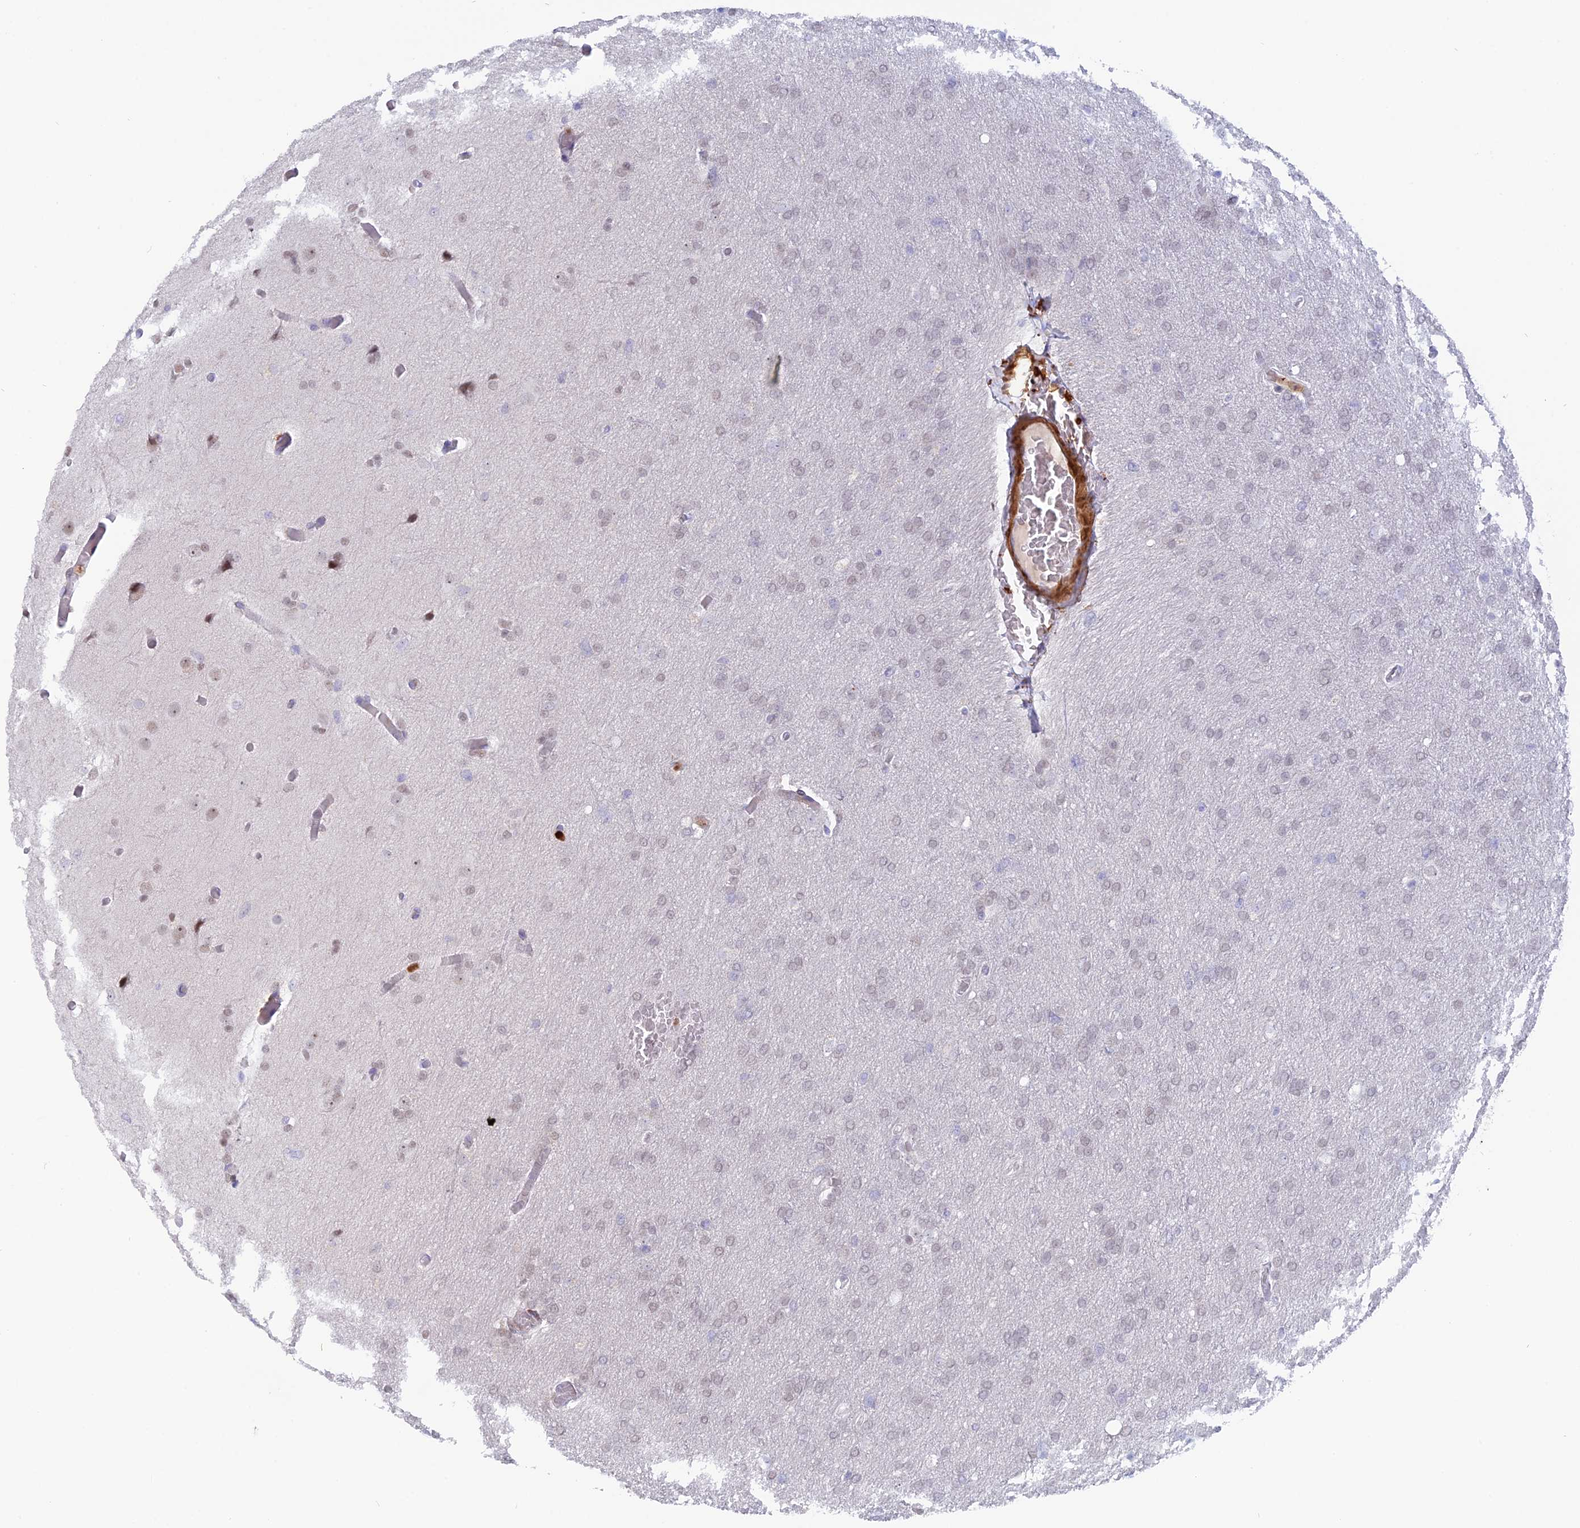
{"staining": {"intensity": "negative", "quantity": "none", "location": "none"}, "tissue": "glioma", "cell_type": "Tumor cells", "image_type": "cancer", "snomed": [{"axis": "morphology", "description": "Glioma, malignant, High grade"}, {"axis": "topography", "description": "Cerebral cortex"}], "caption": "Immunohistochemical staining of malignant high-grade glioma demonstrates no significant expression in tumor cells. Brightfield microscopy of immunohistochemistry stained with DAB (3,3'-diaminobenzidine) (brown) and hematoxylin (blue), captured at high magnification.", "gene": "PGBD4", "patient": {"sex": "female", "age": 36}}